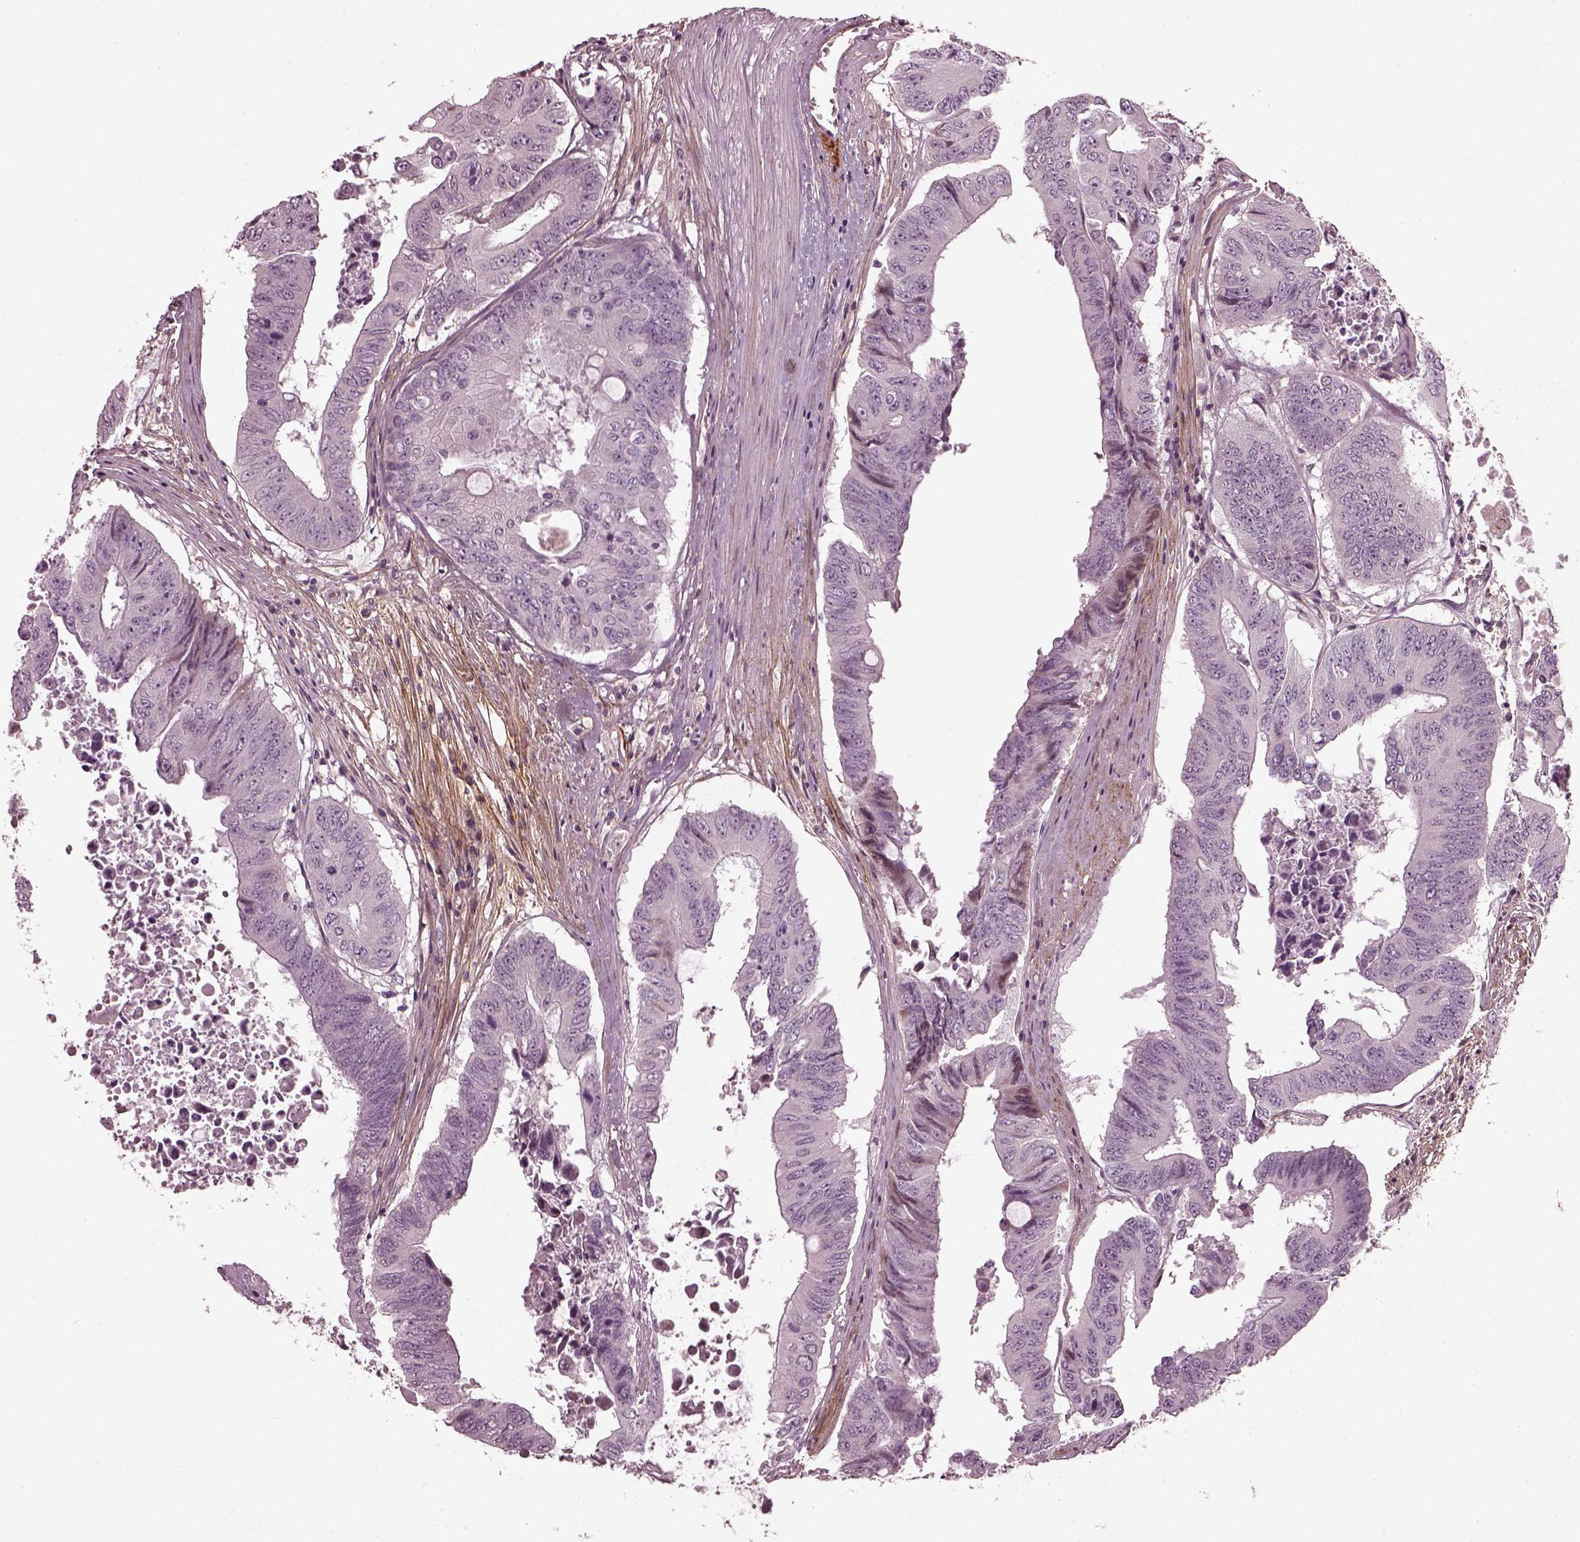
{"staining": {"intensity": "negative", "quantity": "none", "location": "none"}, "tissue": "colorectal cancer", "cell_type": "Tumor cells", "image_type": "cancer", "snomed": [{"axis": "morphology", "description": "Adenocarcinoma, NOS"}, {"axis": "topography", "description": "Rectum"}], "caption": "Immunohistochemical staining of human colorectal cancer demonstrates no significant expression in tumor cells.", "gene": "EFEMP1", "patient": {"sex": "male", "age": 59}}